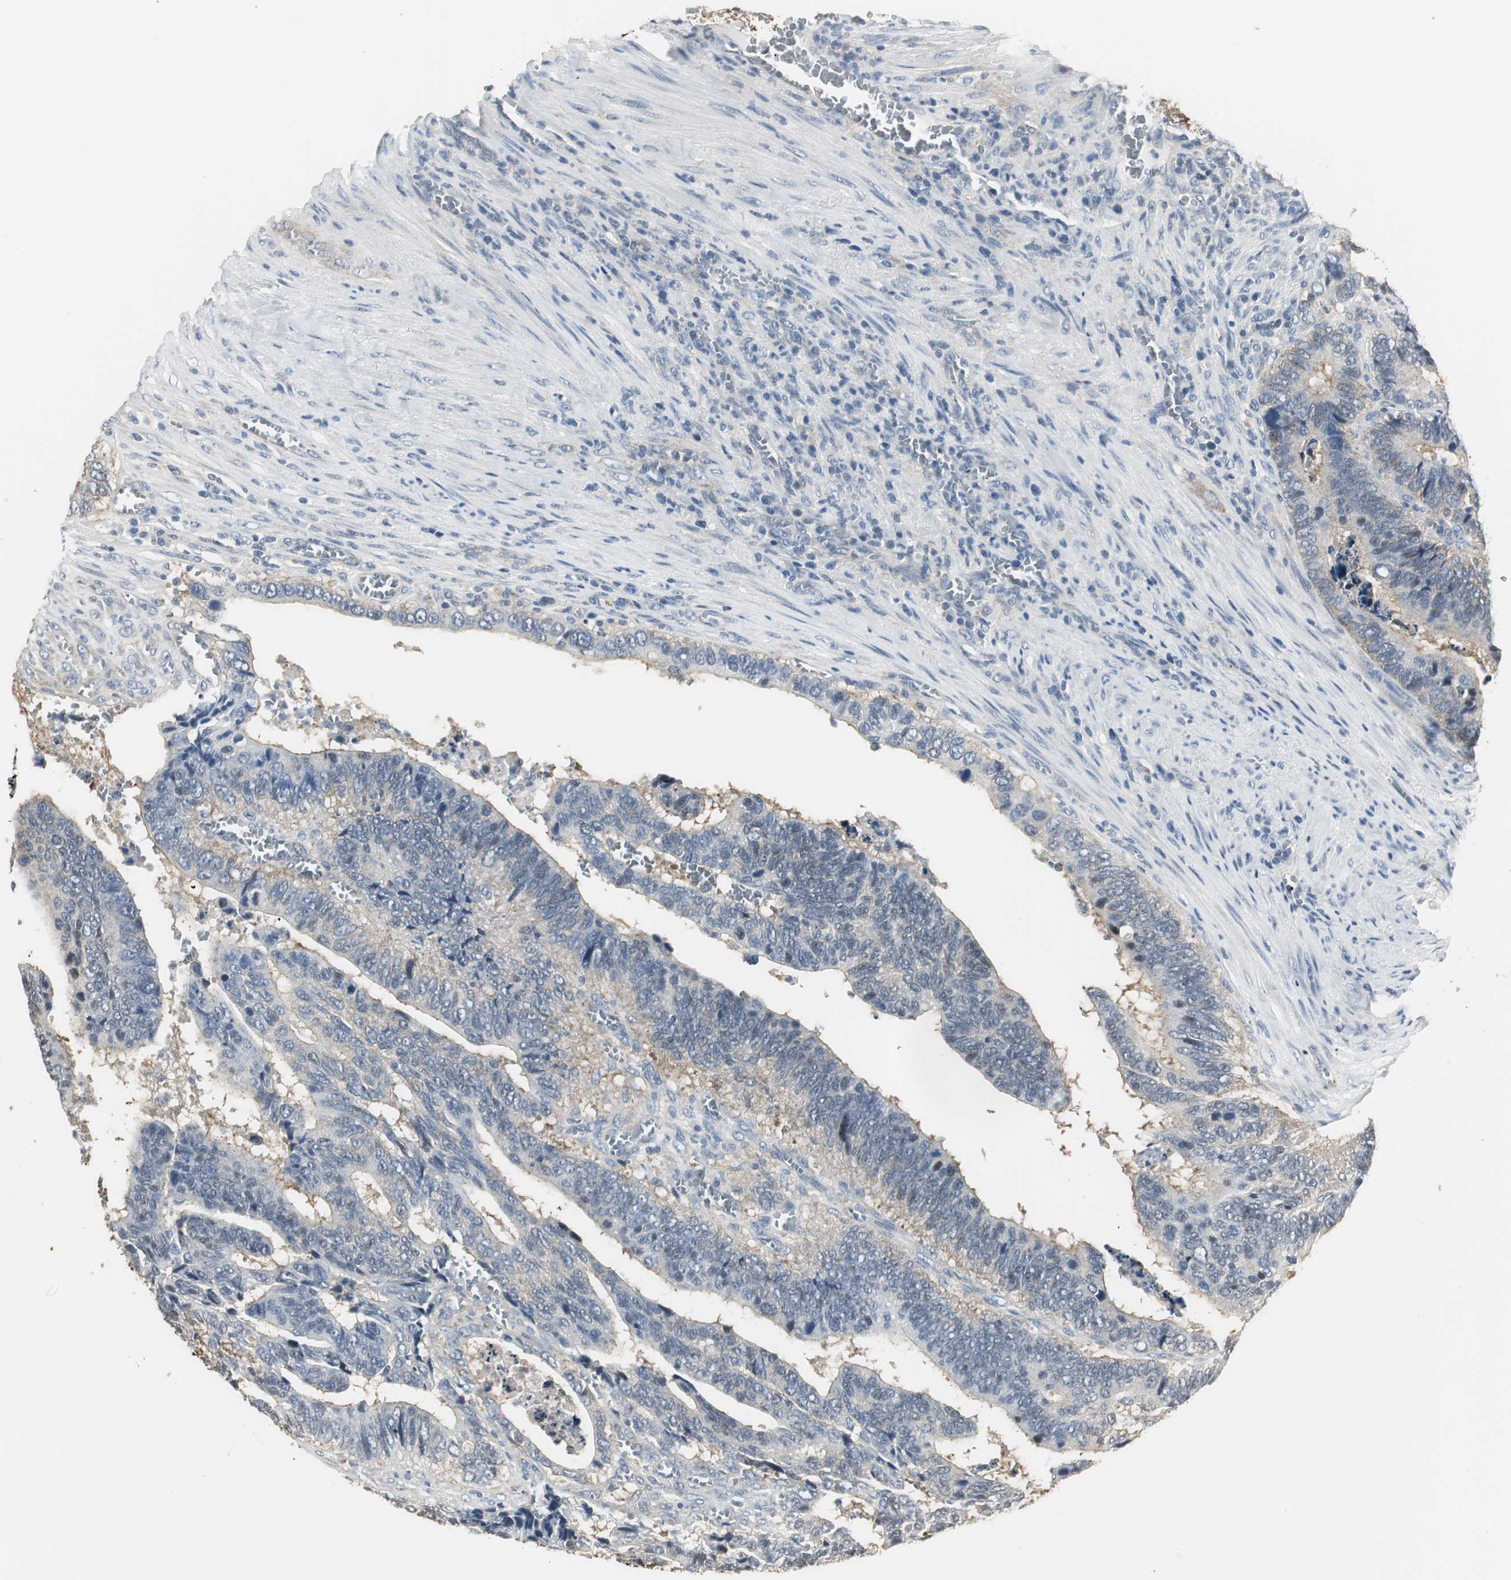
{"staining": {"intensity": "weak", "quantity": "25%-75%", "location": "cytoplasmic/membranous"}, "tissue": "colorectal cancer", "cell_type": "Tumor cells", "image_type": "cancer", "snomed": [{"axis": "morphology", "description": "Adenocarcinoma, NOS"}, {"axis": "topography", "description": "Colon"}], "caption": "Immunohistochemistry image of human colorectal cancer stained for a protein (brown), which shows low levels of weak cytoplasmic/membranous positivity in about 25%-75% of tumor cells.", "gene": "CCT5", "patient": {"sex": "male", "age": 72}}